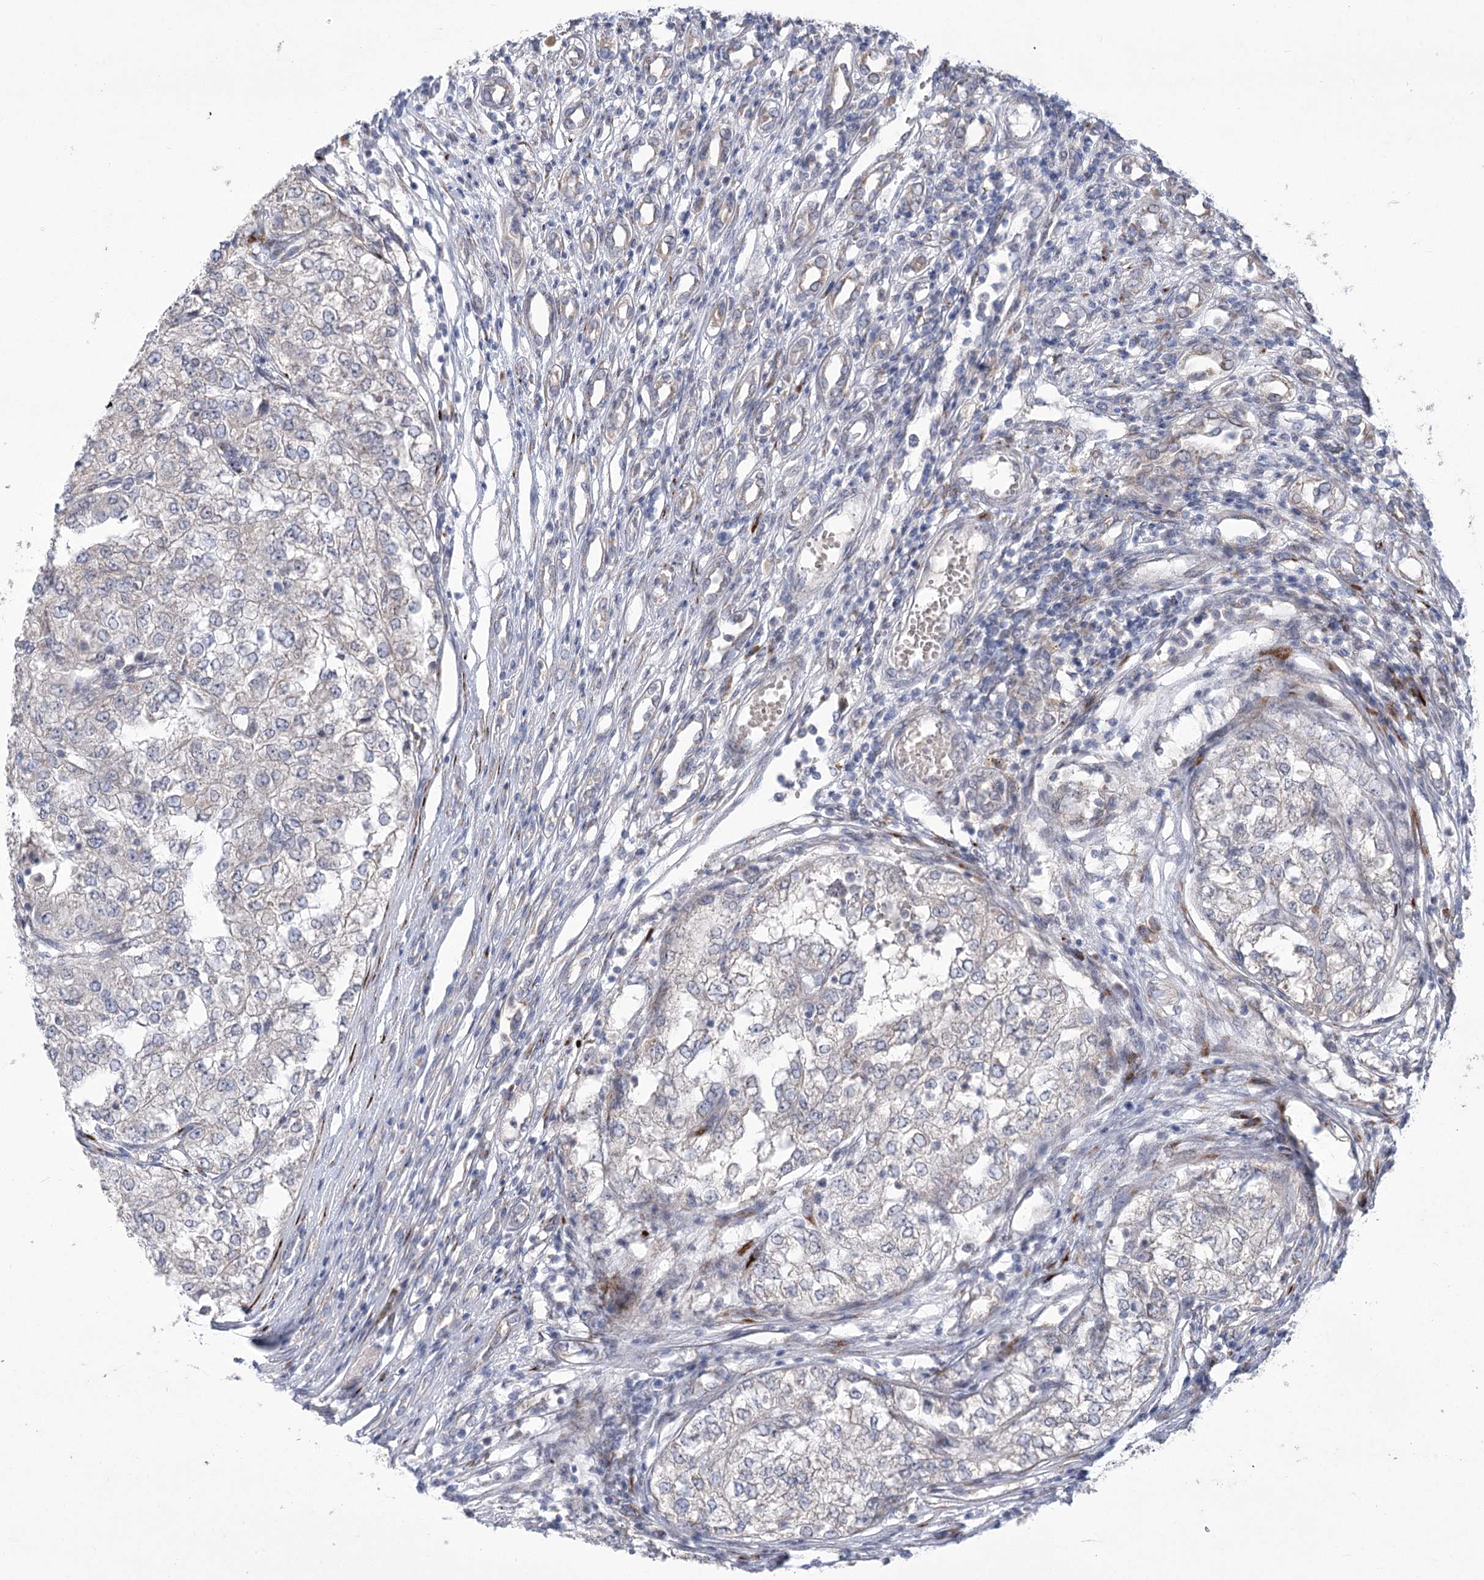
{"staining": {"intensity": "negative", "quantity": "none", "location": "none"}, "tissue": "renal cancer", "cell_type": "Tumor cells", "image_type": "cancer", "snomed": [{"axis": "morphology", "description": "Adenocarcinoma, NOS"}, {"axis": "topography", "description": "Kidney"}], "caption": "The image displays no significant staining in tumor cells of renal cancer (adenocarcinoma). Nuclei are stained in blue.", "gene": "GCNT4", "patient": {"sex": "female", "age": 54}}